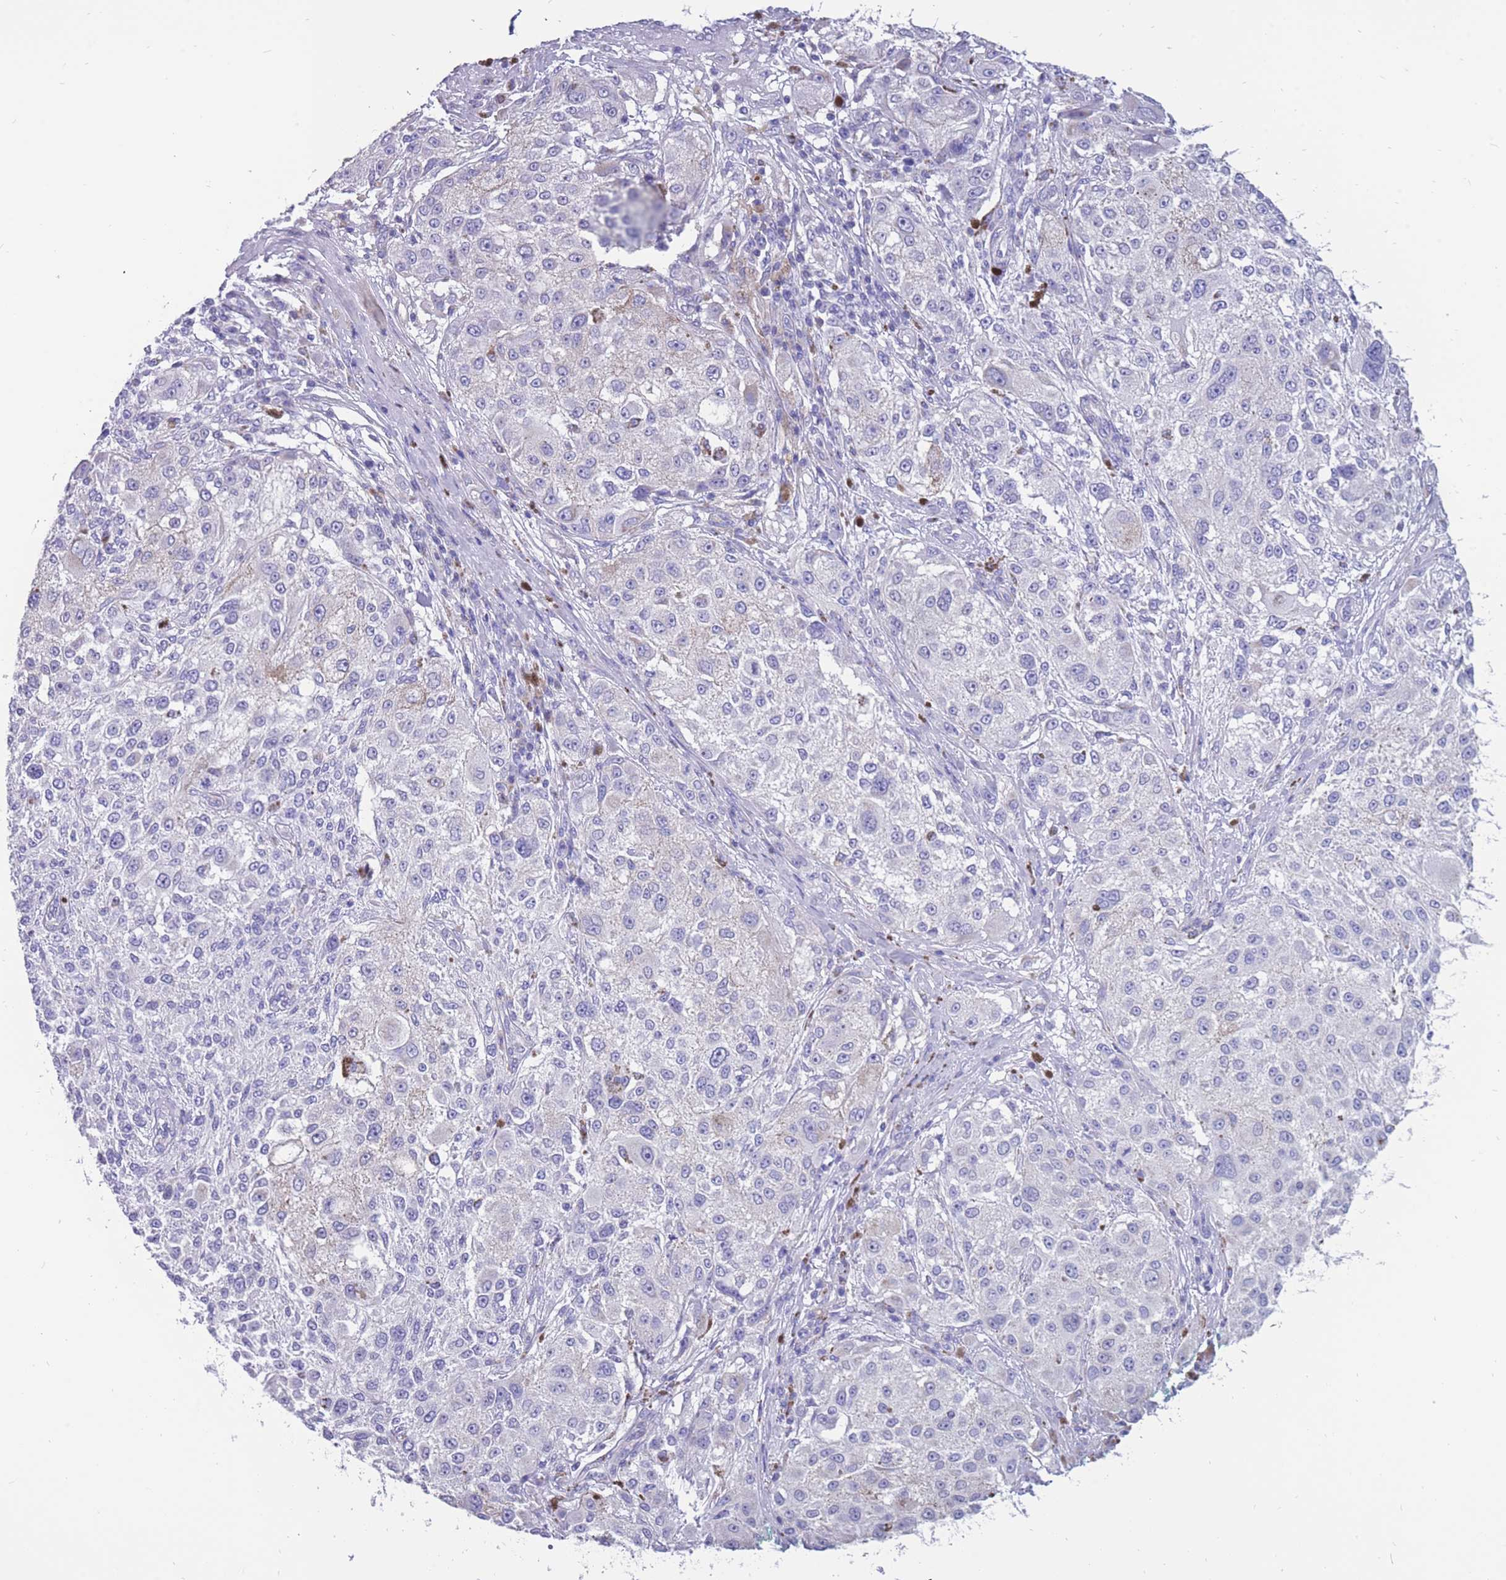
{"staining": {"intensity": "negative", "quantity": "none", "location": "none"}, "tissue": "melanoma", "cell_type": "Tumor cells", "image_type": "cancer", "snomed": [{"axis": "morphology", "description": "Necrosis, NOS"}, {"axis": "morphology", "description": "Malignant melanoma, NOS"}, {"axis": "topography", "description": "Skin"}], "caption": "Human malignant melanoma stained for a protein using immunohistochemistry (IHC) shows no staining in tumor cells.", "gene": "INTS2", "patient": {"sex": "female", "age": 87}}